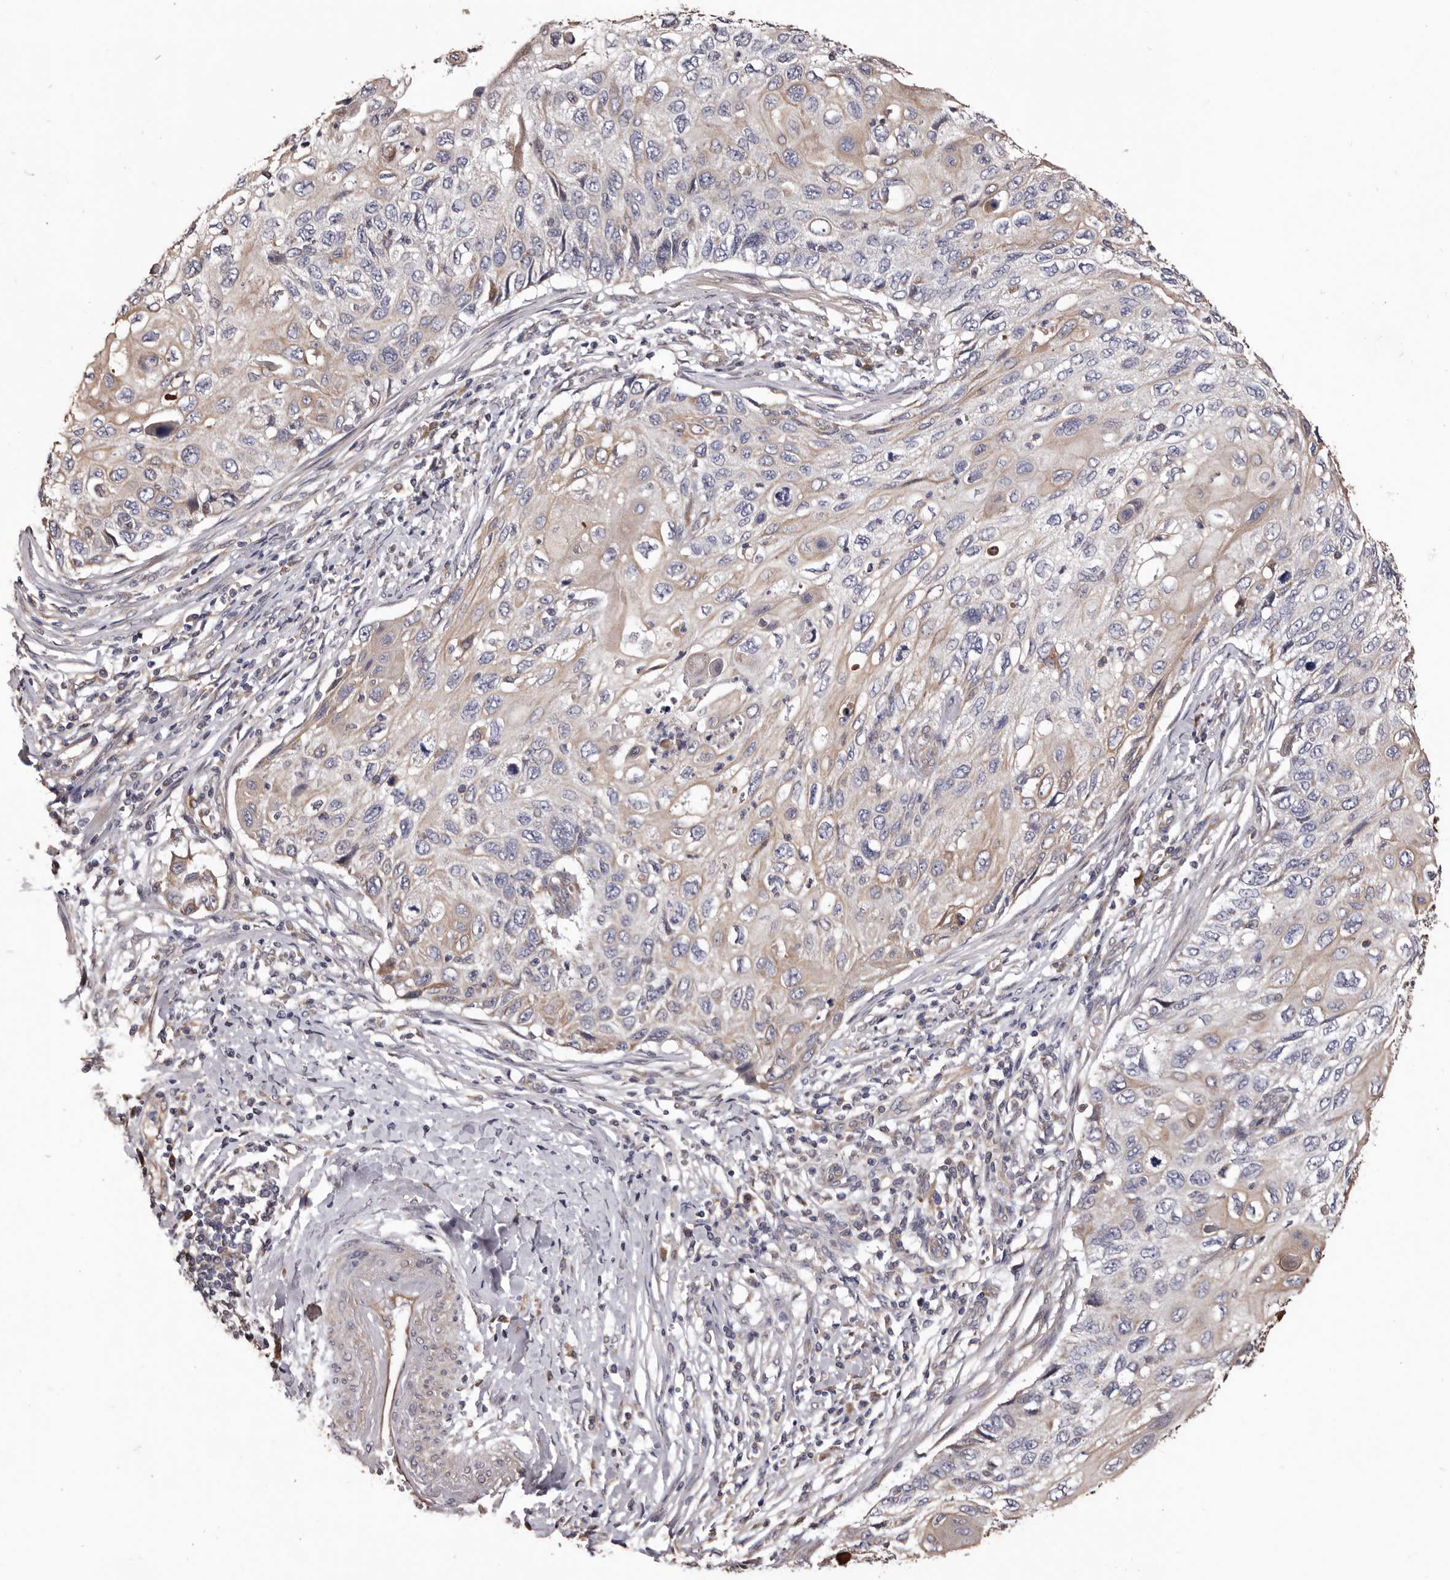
{"staining": {"intensity": "weak", "quantity": "<25%", "location": "cytoplasmic/membranous"}, "tissue": "cervical cancer", "cell_type": "Tumor cells", "image_type": "cancer", "snomed": [{"axis": "morphology", "description": "Squamous cell carcinoma, NOS"}, {"axis": "topography", "description": "Cervix"}], "caption": "Immunohistochemical staining of human cervical squamous cell carcinoma reveals no significant staining in tumor cells. (DAB (3,3'-diaminobenzidine) immunohistochemistry visualized using brightfield microscopy, high magnification).", "gene": "CEP104", "patient": {"sex": "female", "age": 70}}